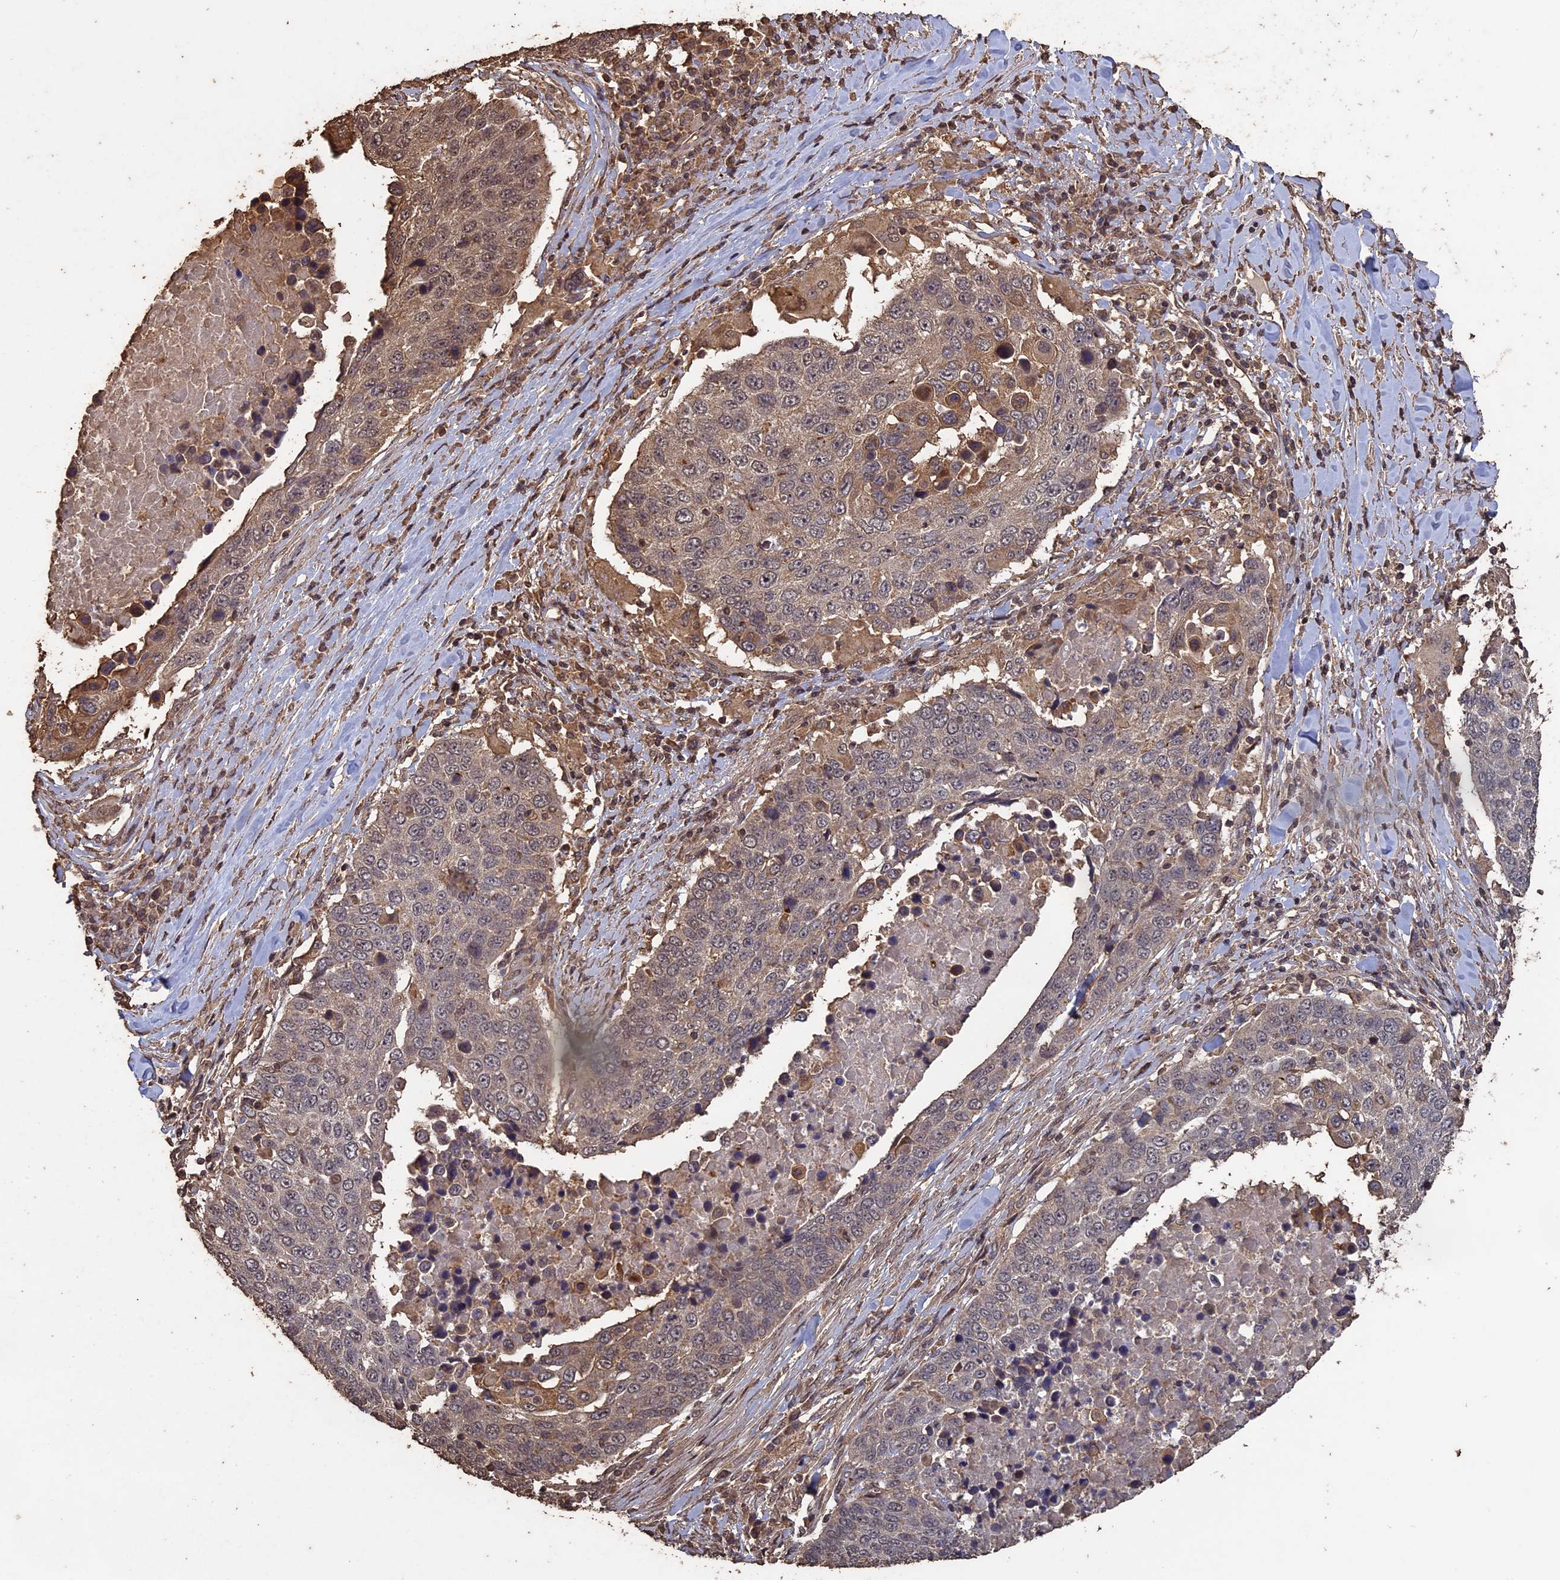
{"staining": {"intensity": "moderate", "quantity": "<25%", "location": "cytoplasmic/membranous"}, "tissue": "lung cancer", "cell_type": "Tumor cells", "image_type": "cancer", "snomed": [{"axis": "morphology", "description": "Squamous cell carcinoma, NOS"}, {"axis": "topography", "description": "Lung"}], "caption": "Protein analysis of lung squamous cell carcinoma tissue demonstrates moderate cytoplasmic/membranous positivity in approximately <25% of tumor cells.", "gene": "HUNK", "patient": {"sex": "male", "age": 66}}